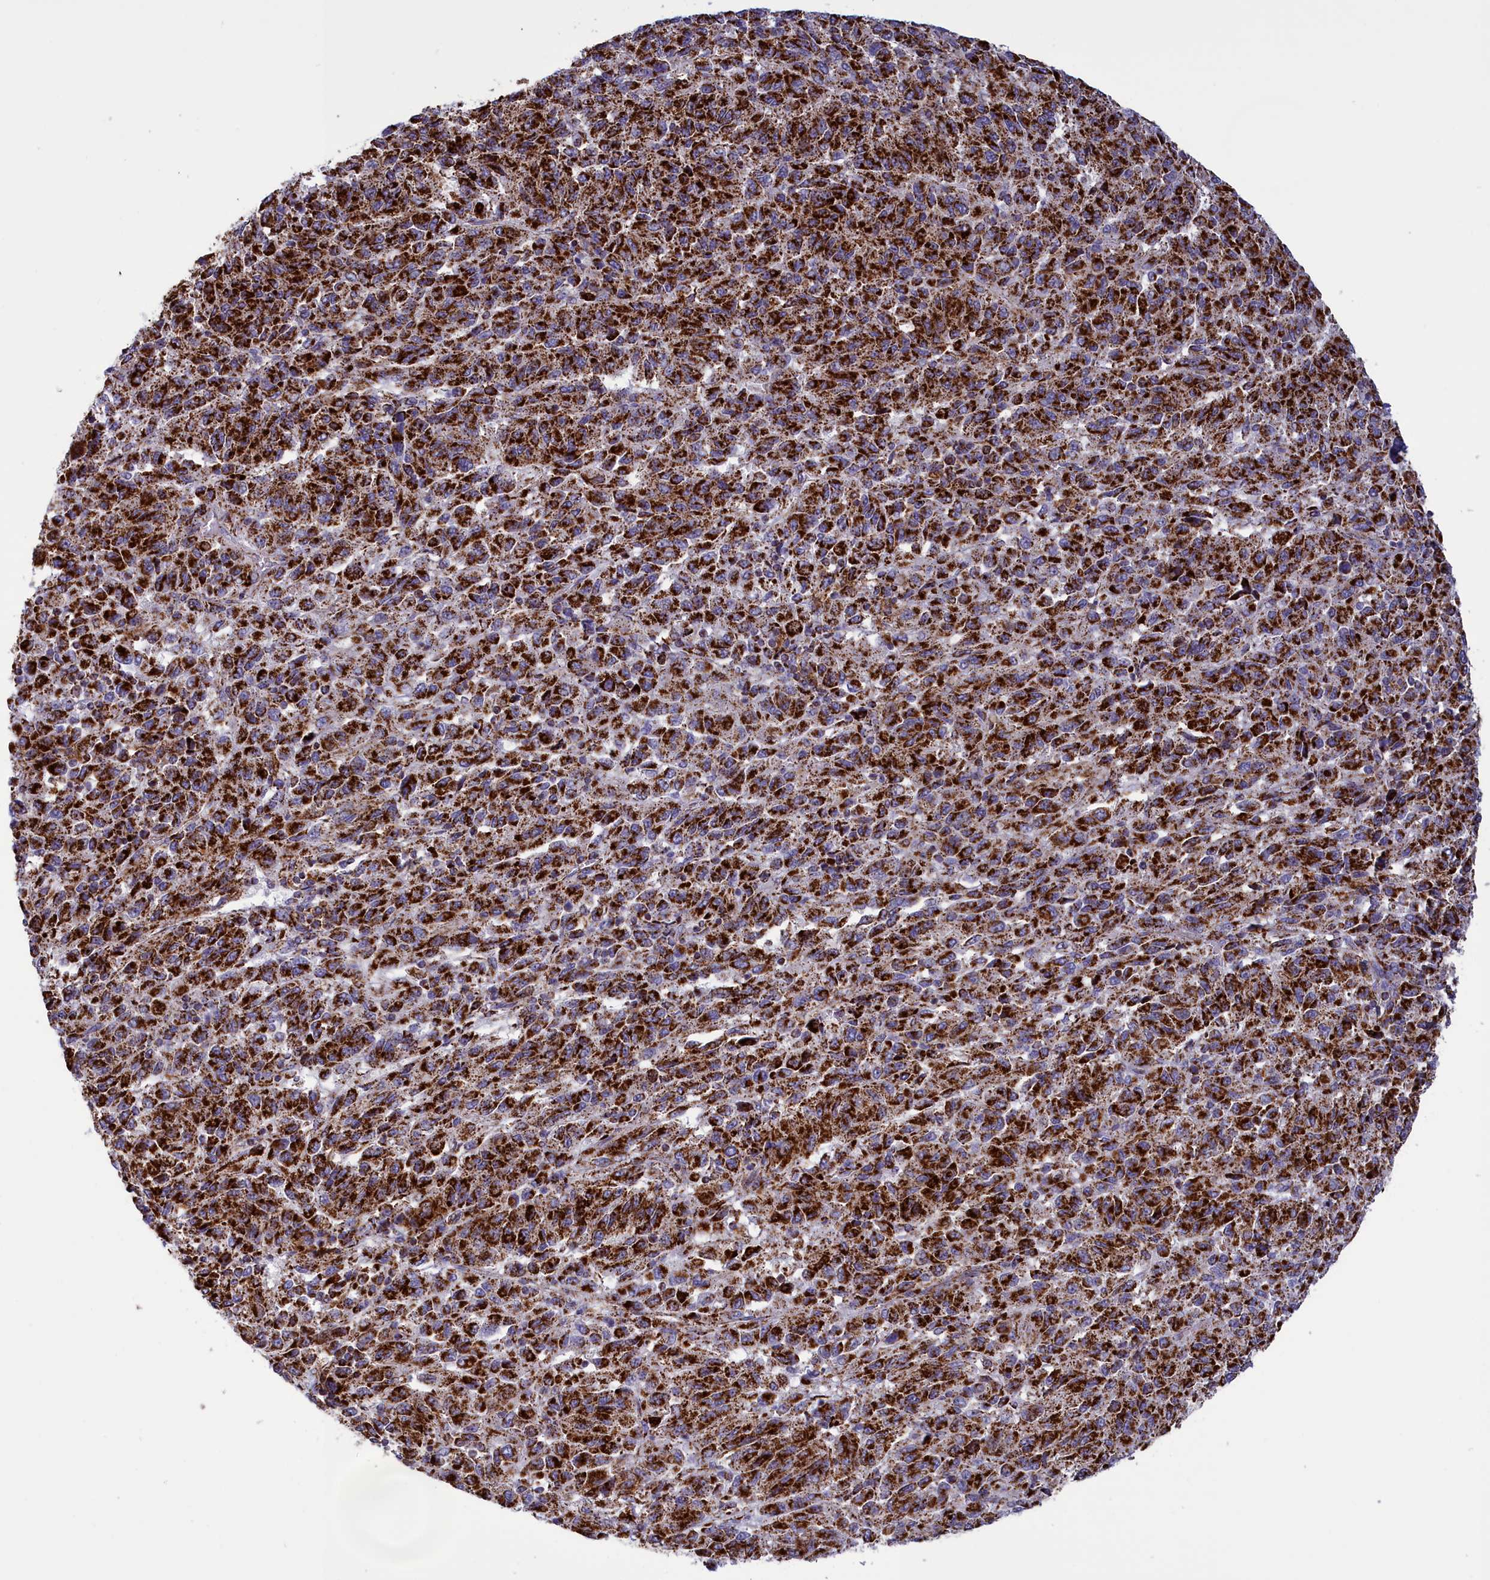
{"staining": {"intensity": "strong", "quantity": ">75%", "location": "cytoplasmic/membranous"}, "tissue": "melanoma", "cell_type": "Tumor cells", "image_type": "cancer", "snomed": [{"axis": "morphology", "description": "Malignant melanoma, Metastatic site"}, {"axis": "topography", "description": "Lung"}], "caption": "About >75% of tumor cells in human melanoma demonstrate strong cytoplasmic/membranous protein staining as visualized by brown immunohistochemical staining.", "gene": "ISOC2", "patient": {"sex": "male", "age": 64}}